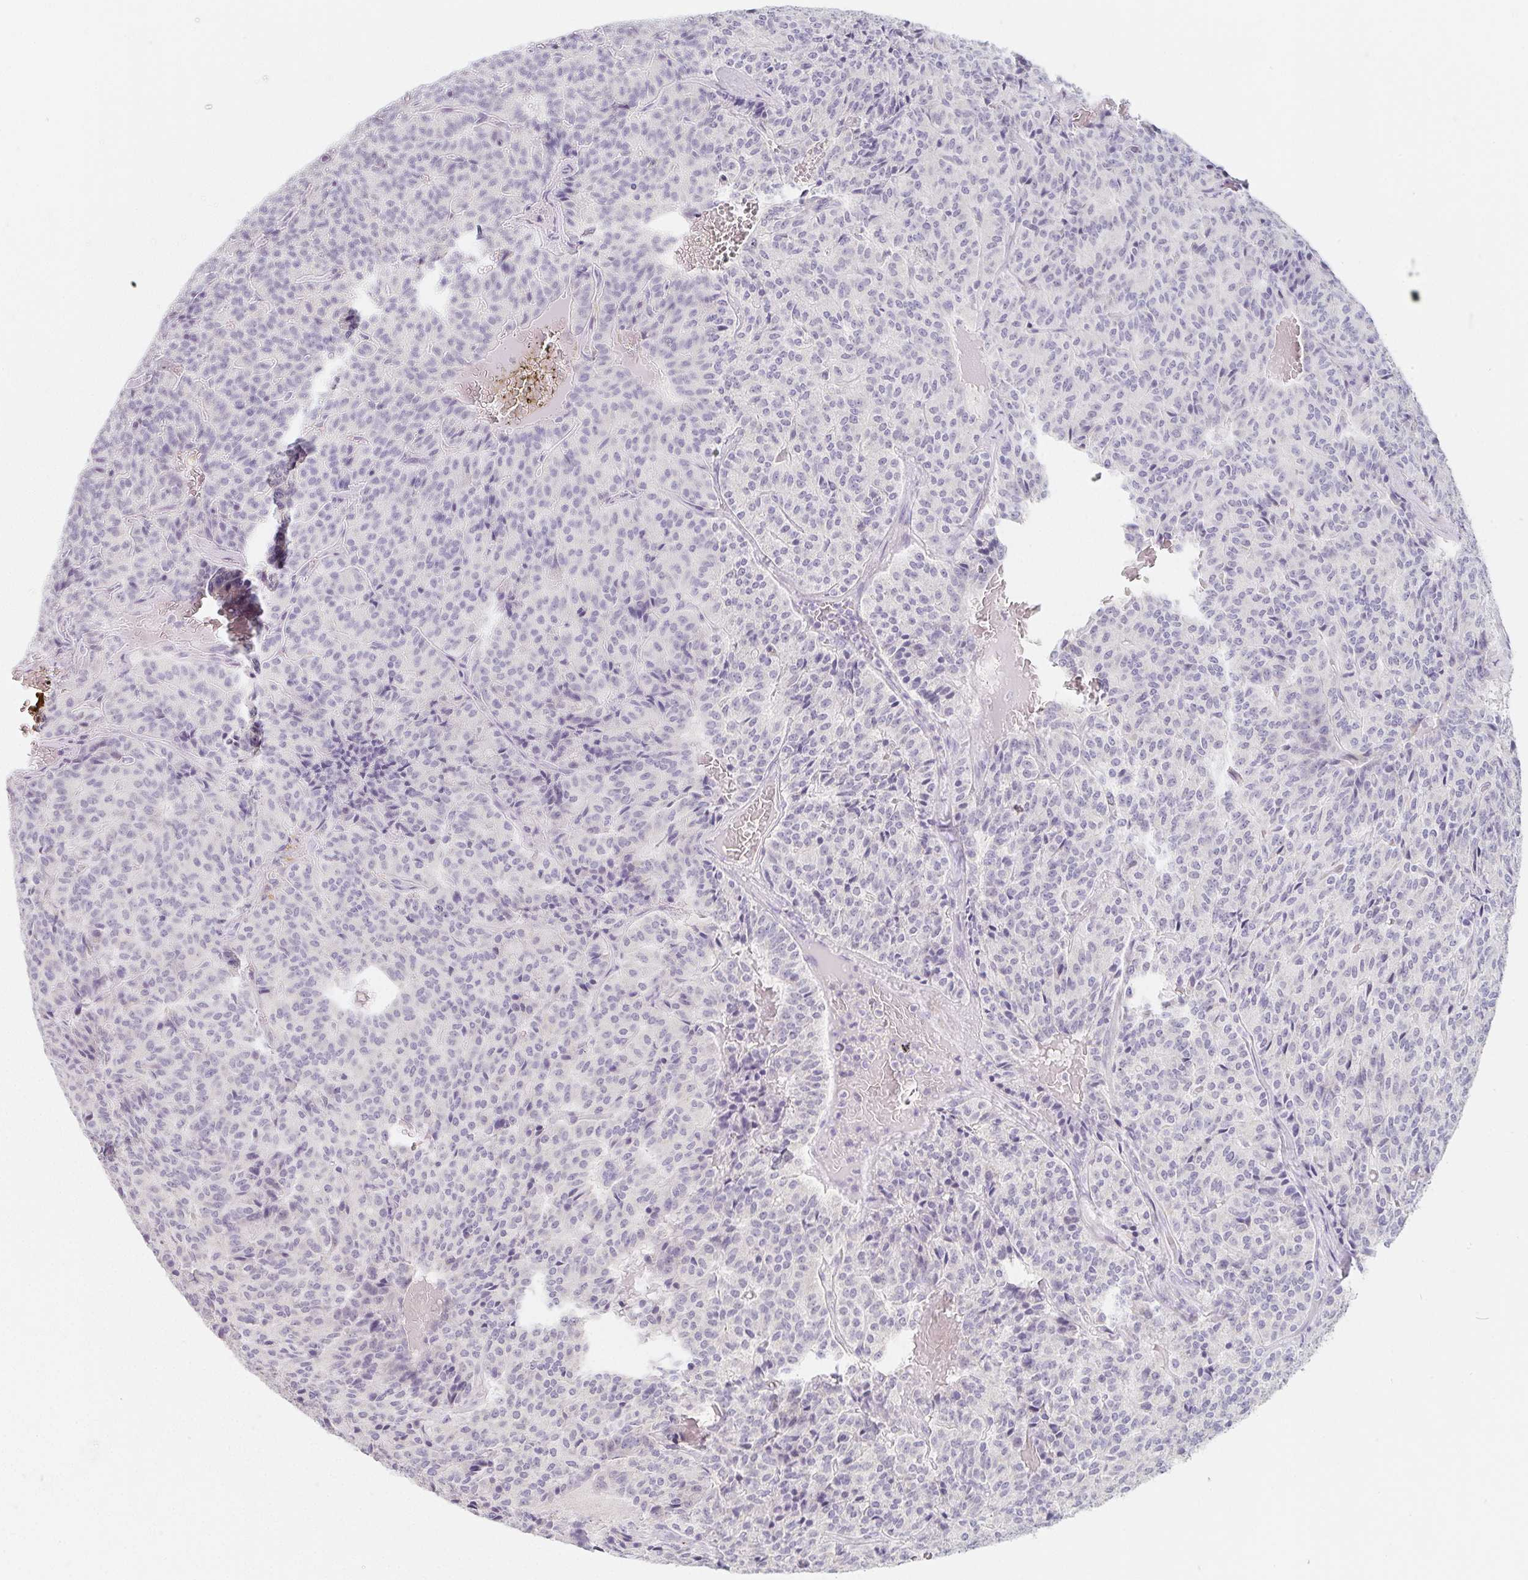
{"staining": {"intensity": "negative", "quantity": "none", "location": "none"}, "tissue": "carcinoid", "cell_type": "Tumor cells", "image_type": "cancer", "snomed": [{"axis": "morphology", "description": "Carcinoid, malignant, NOS"}, {"axis": "topography", "description": "Lung"}], "caption": "IHC micrograph of neoplastic tissue: carcinoid stained with DAB displays no significant protein expression in tumor cells. The staining is performed using DAB brown chromogen with nuclei counter-stained in using hematoxylin.", "gene": "GLIPR1L1", "patient": {"sex": "male", "age": 70}}